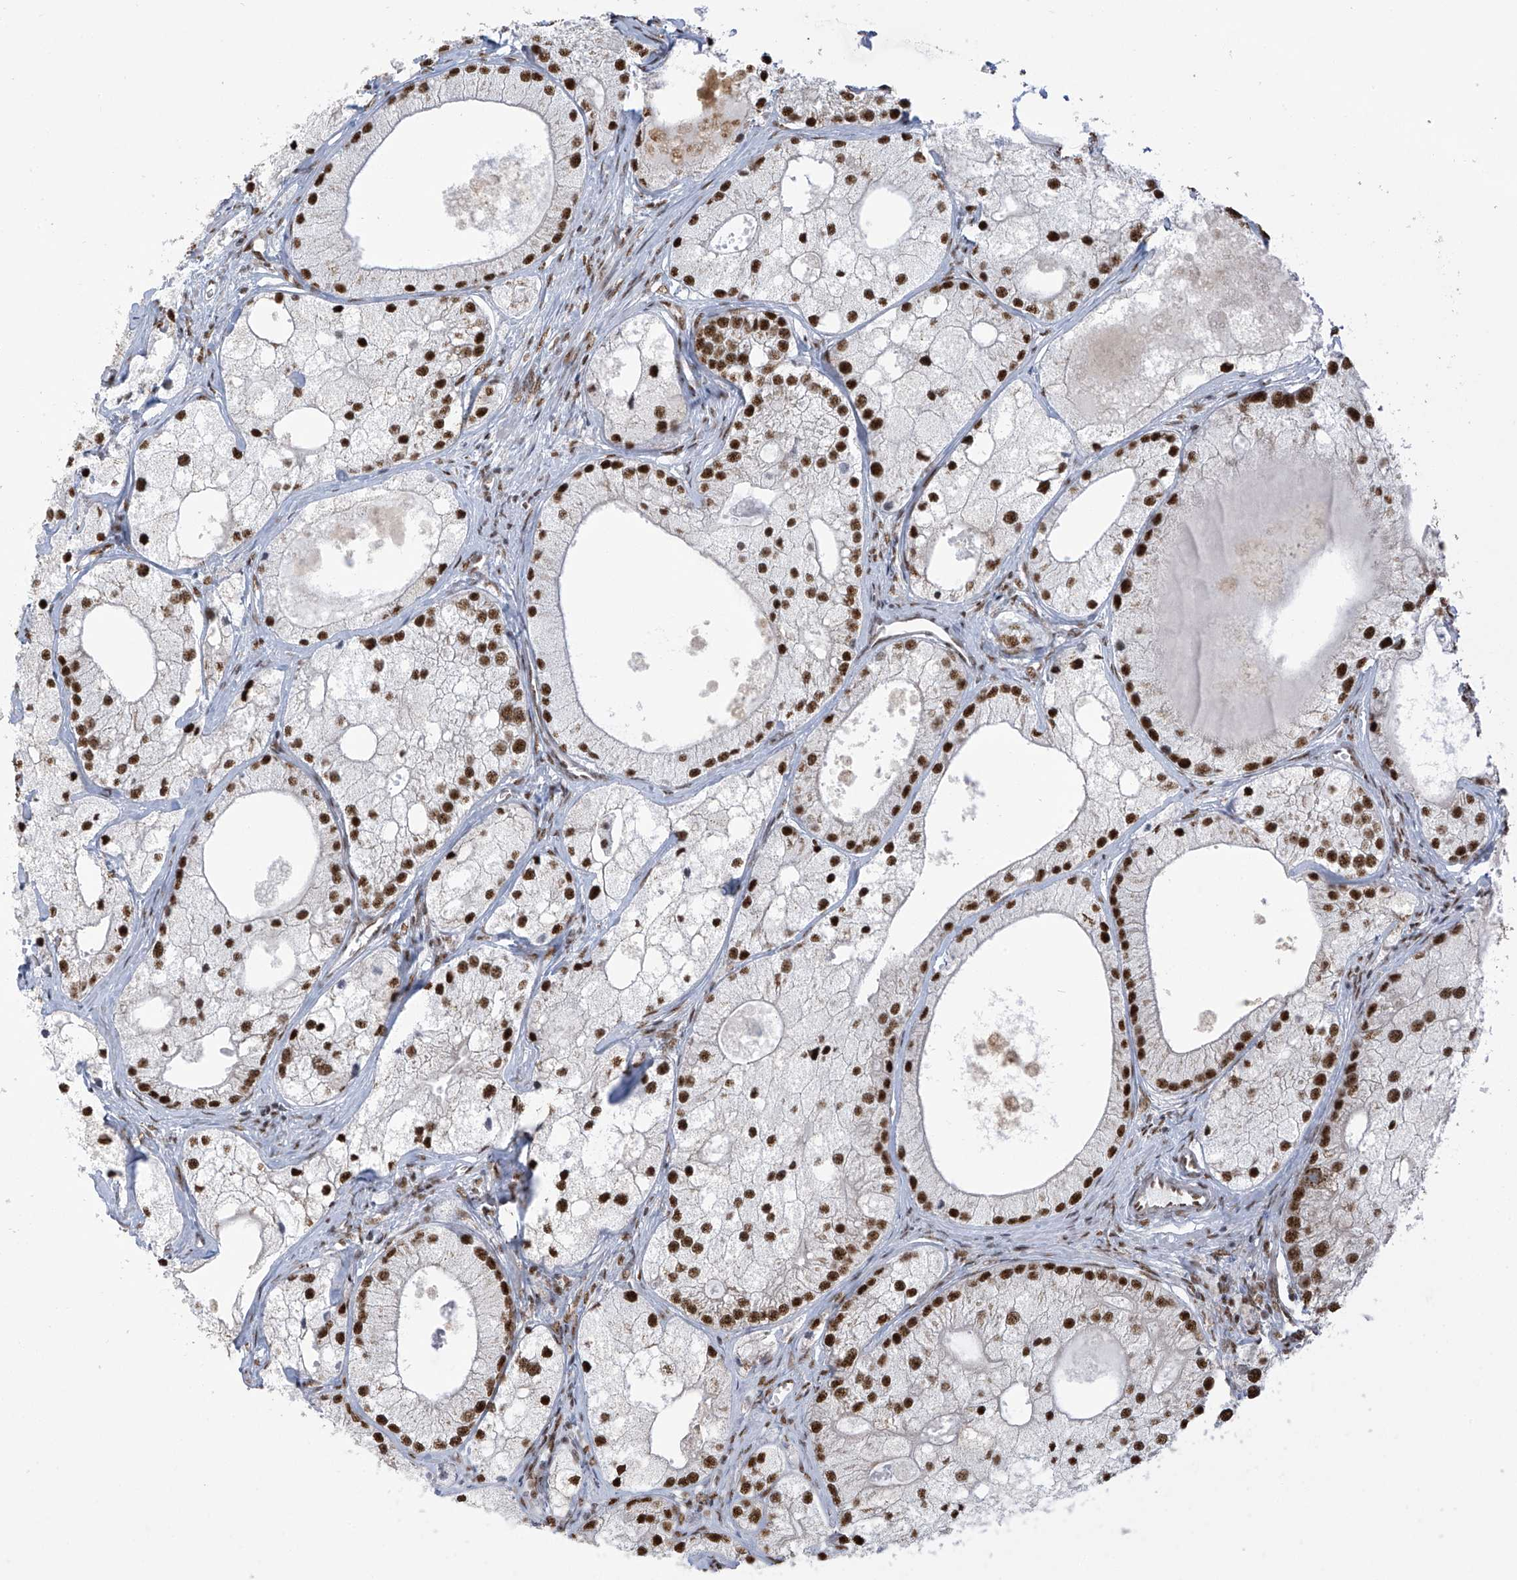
{"staining": {"intensity": "strong", "quantity": ">75%", "location": "nuclear"}, "tissue": "prostate cancer", "cell_type": "Tumor cells", "image_type": "cancer", "snomed": [{"axis": "morphology", "description": "Adenocarcinoma, Low grade"}, {"axis": "topography", "description": "Prostate"}], "caption": "Immunohistochemistry (IHC) photomicrograph of human prostate adenocarcinoma (low-grade) stained for a protein (brown), which demonstrates high levels of strong nuclear expression in approximately >75% of tumor cells.", "gene": "APLF", "patient": {"sex": "male", "age": 69}}